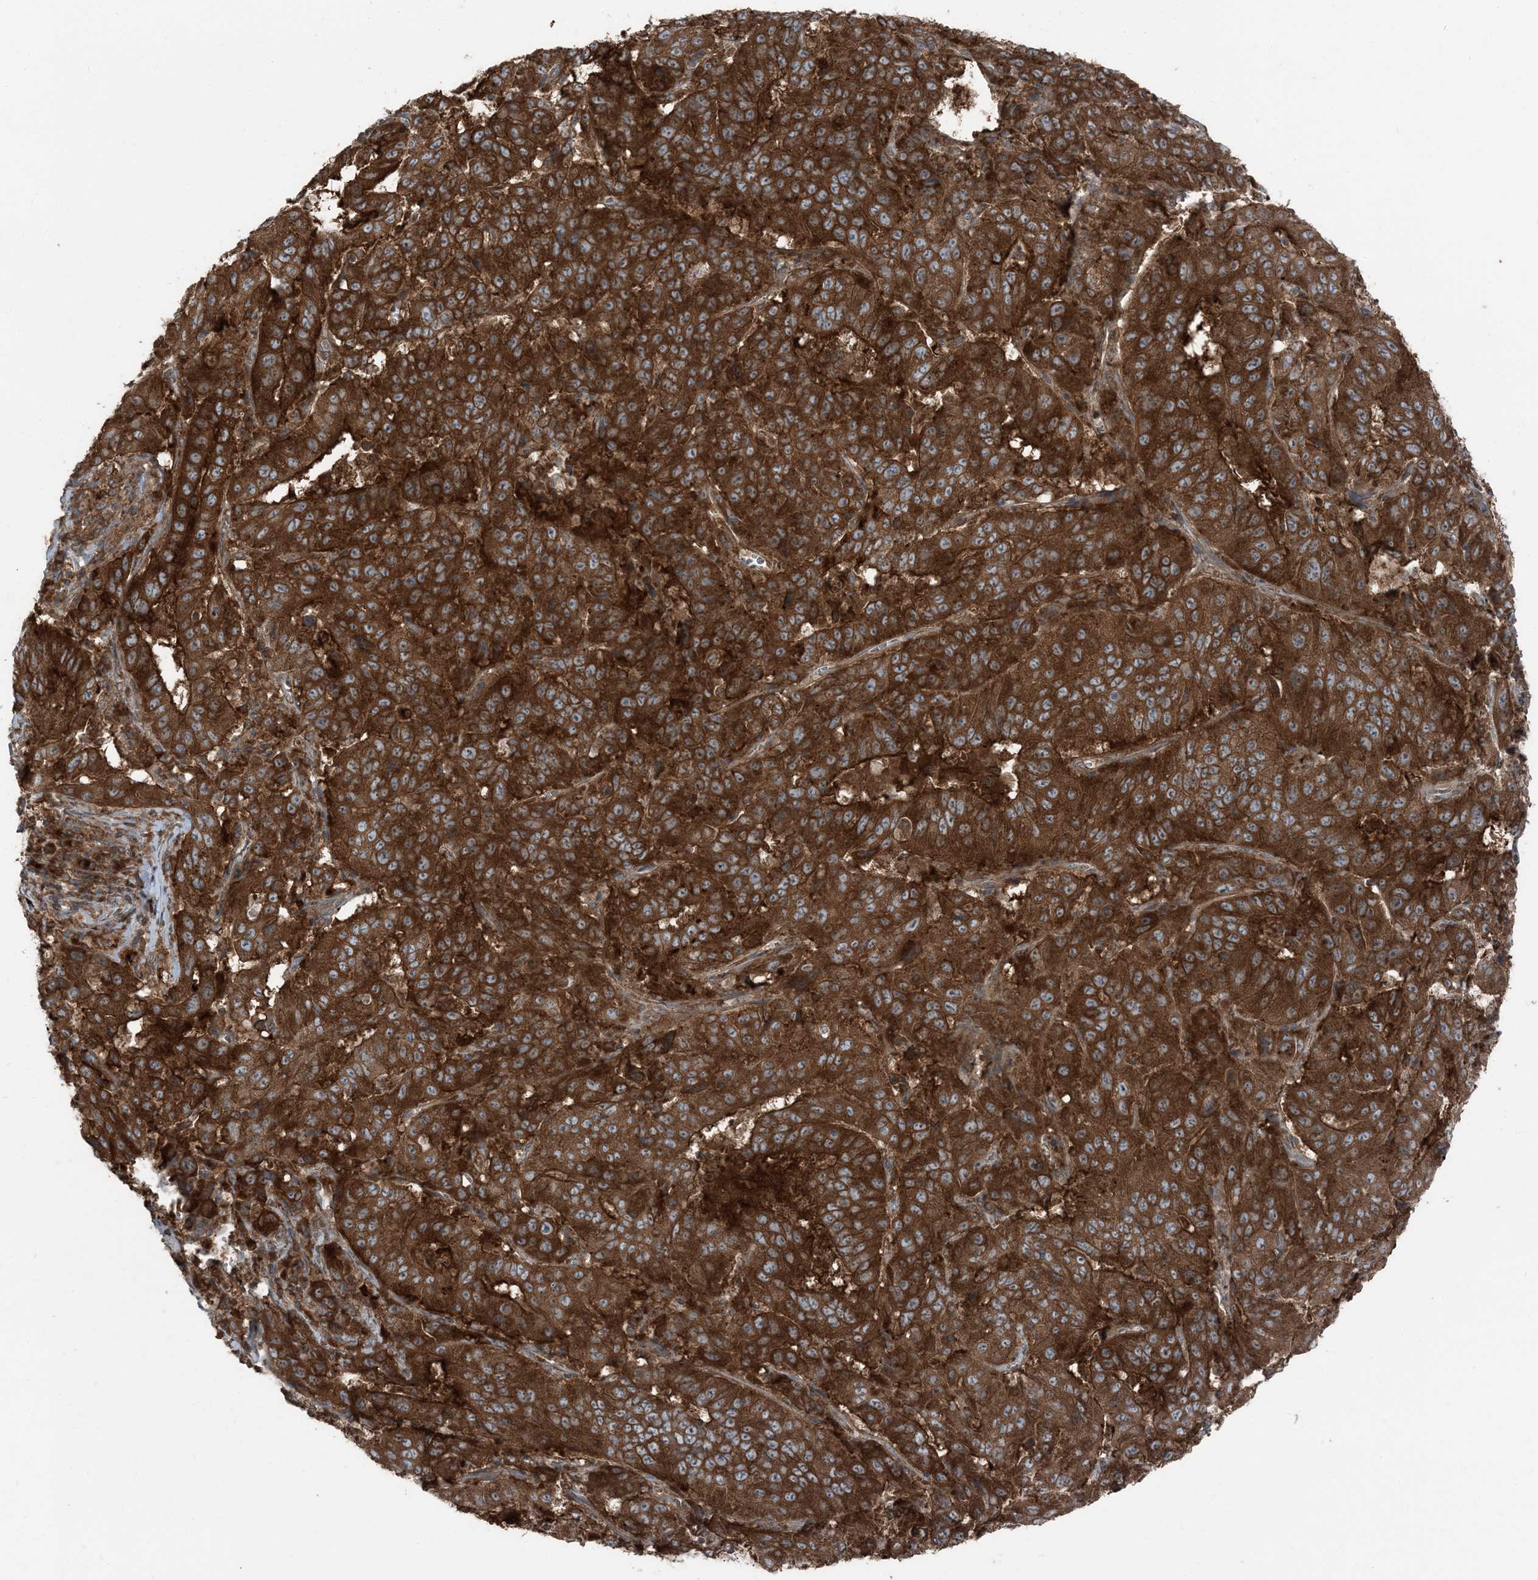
{"staining": {"intensity": "strong", "quantity": ">75%", "location": "cytoplasmic/membranous"}, "tissue": "pancreatic cancer", "cell_type": "Tumor cells", "image_type": "cancer", "snomed": [{"axis": "morphology", "description": "Adenocarcinoma, NOS"}, {"axis": "topography", "description": "Pancreas"}], "caption": "Strong cytoplasmic/membranous staining is appreciated in about >75% of tumor cells in pancreatic cancer. (Stains: DAB in brown, nuclei in blue, Microscopy: brightfield microscopy at high magnification).", "gene": "RAB3GAP1", "patient": {"sex": "male", "age": 63}}